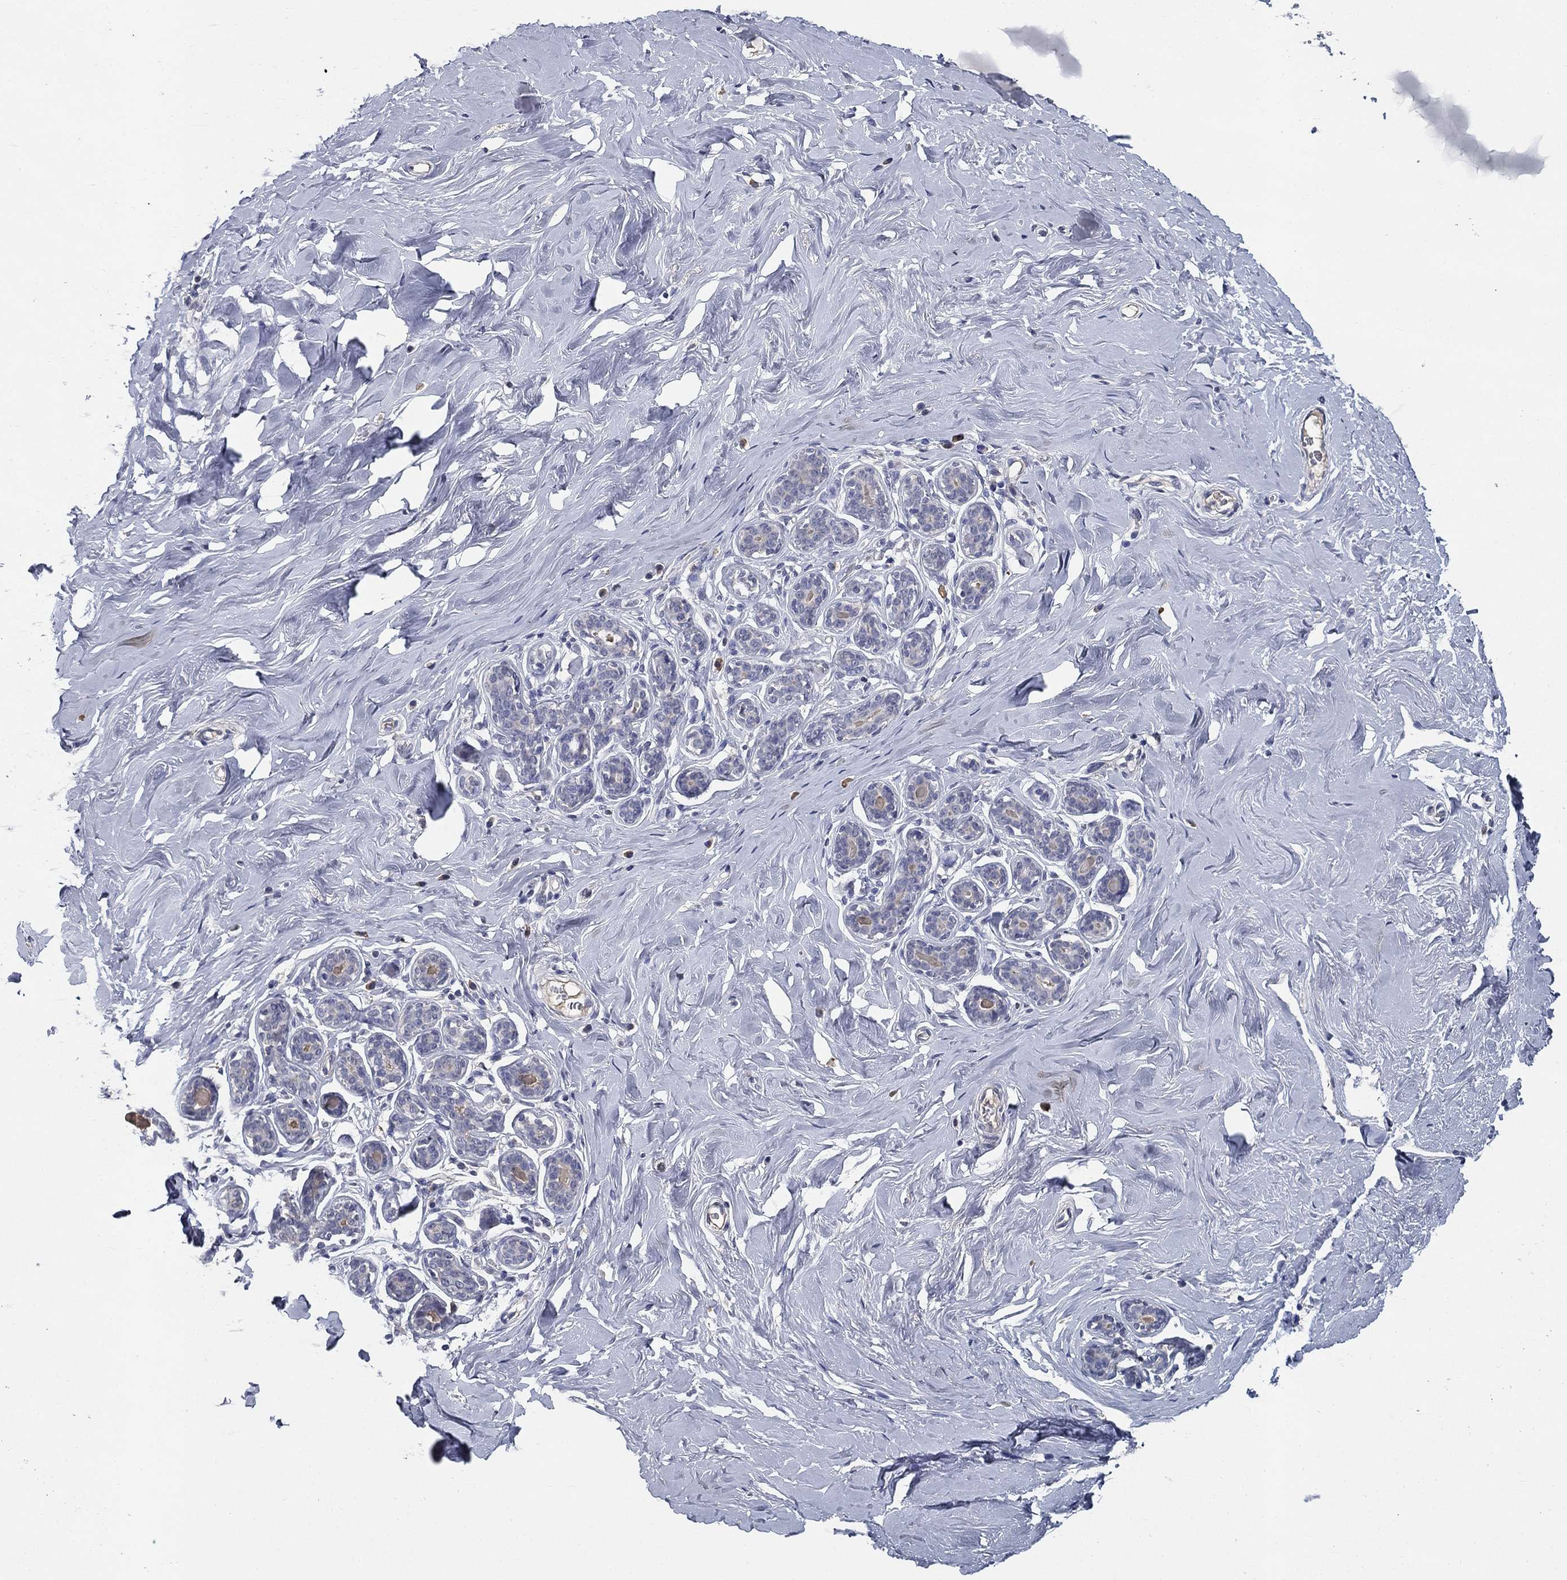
{"staining": {"intensity": "negative", "quantity": "none", "location": "none"}, "tissue": "breast", "cell_type": "Adipocytes", "image_type": "normal", "snomed": [{"axis": "morphology", "description": "Normal tissue, NOS"}, {"axis": "topography", "description": "Skin"}, {"axis": "topography", "description": "Breast"}], "caption": "Immunohistochemistry of normal breast displays no positivity in adipocytes. Nuclei are stained in blue.", "gene": "CD274", "patient": {"sex": "female", "age": 43}}